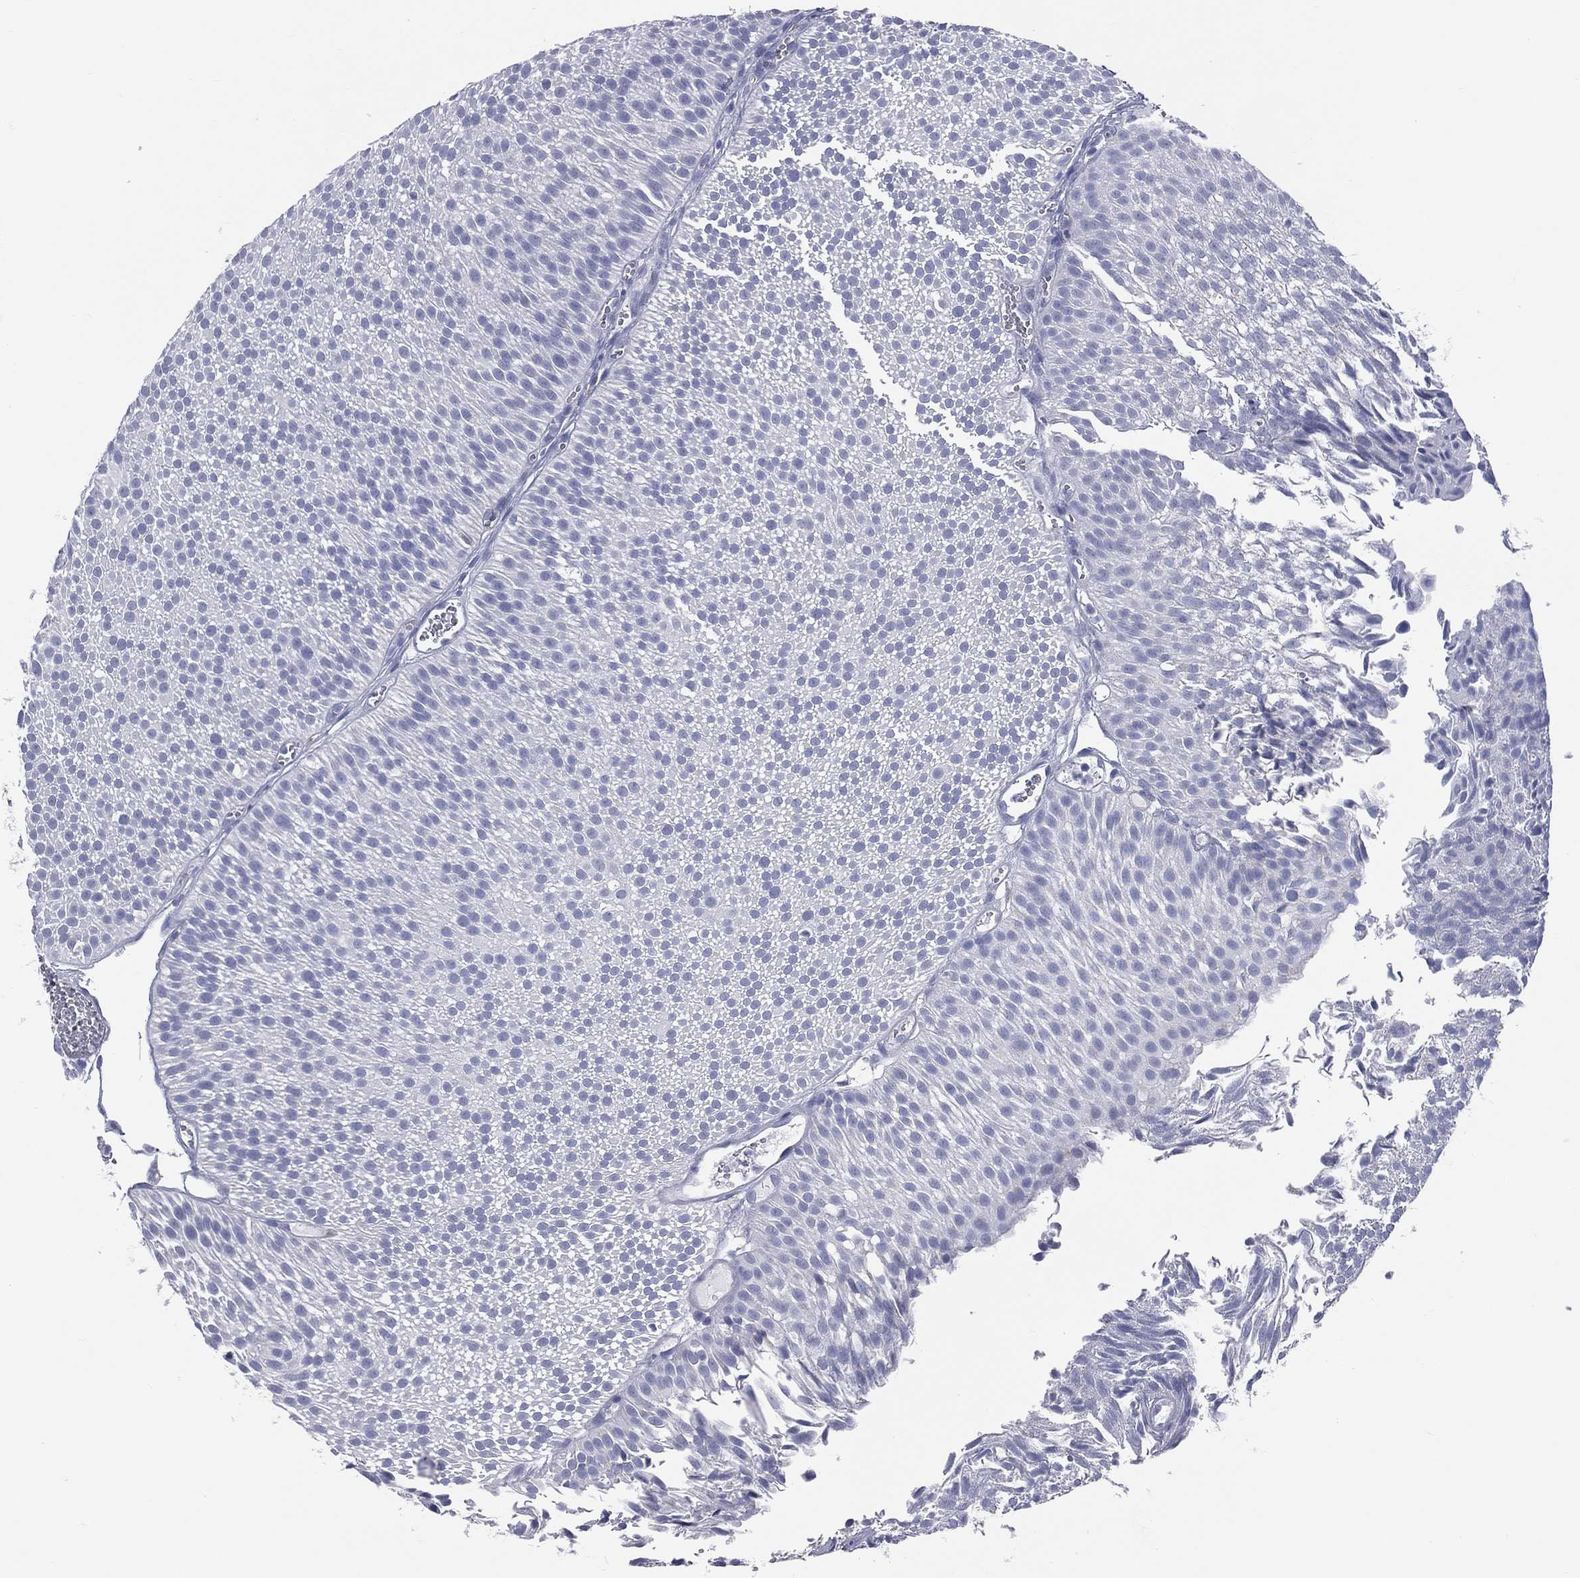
{"staining": {"intensity": "negative", "quantity": "none", "location": "none"}, "tissue": "urothelial cancer", "cell_type": "Tumor cells", "image_type": "cancer", "snomed": [{"axis": "morphology", "description": "Urothelial carcinoma, Low grade"}, {"axis": "topography", "description": "Urinary bladder"}], "caption": "Urothelial cancer was stained to show a protein in brown. There is no significant positivity in tumor cells.", "gene": "MLN", "patient": {"sex": "male", "age": 65}}